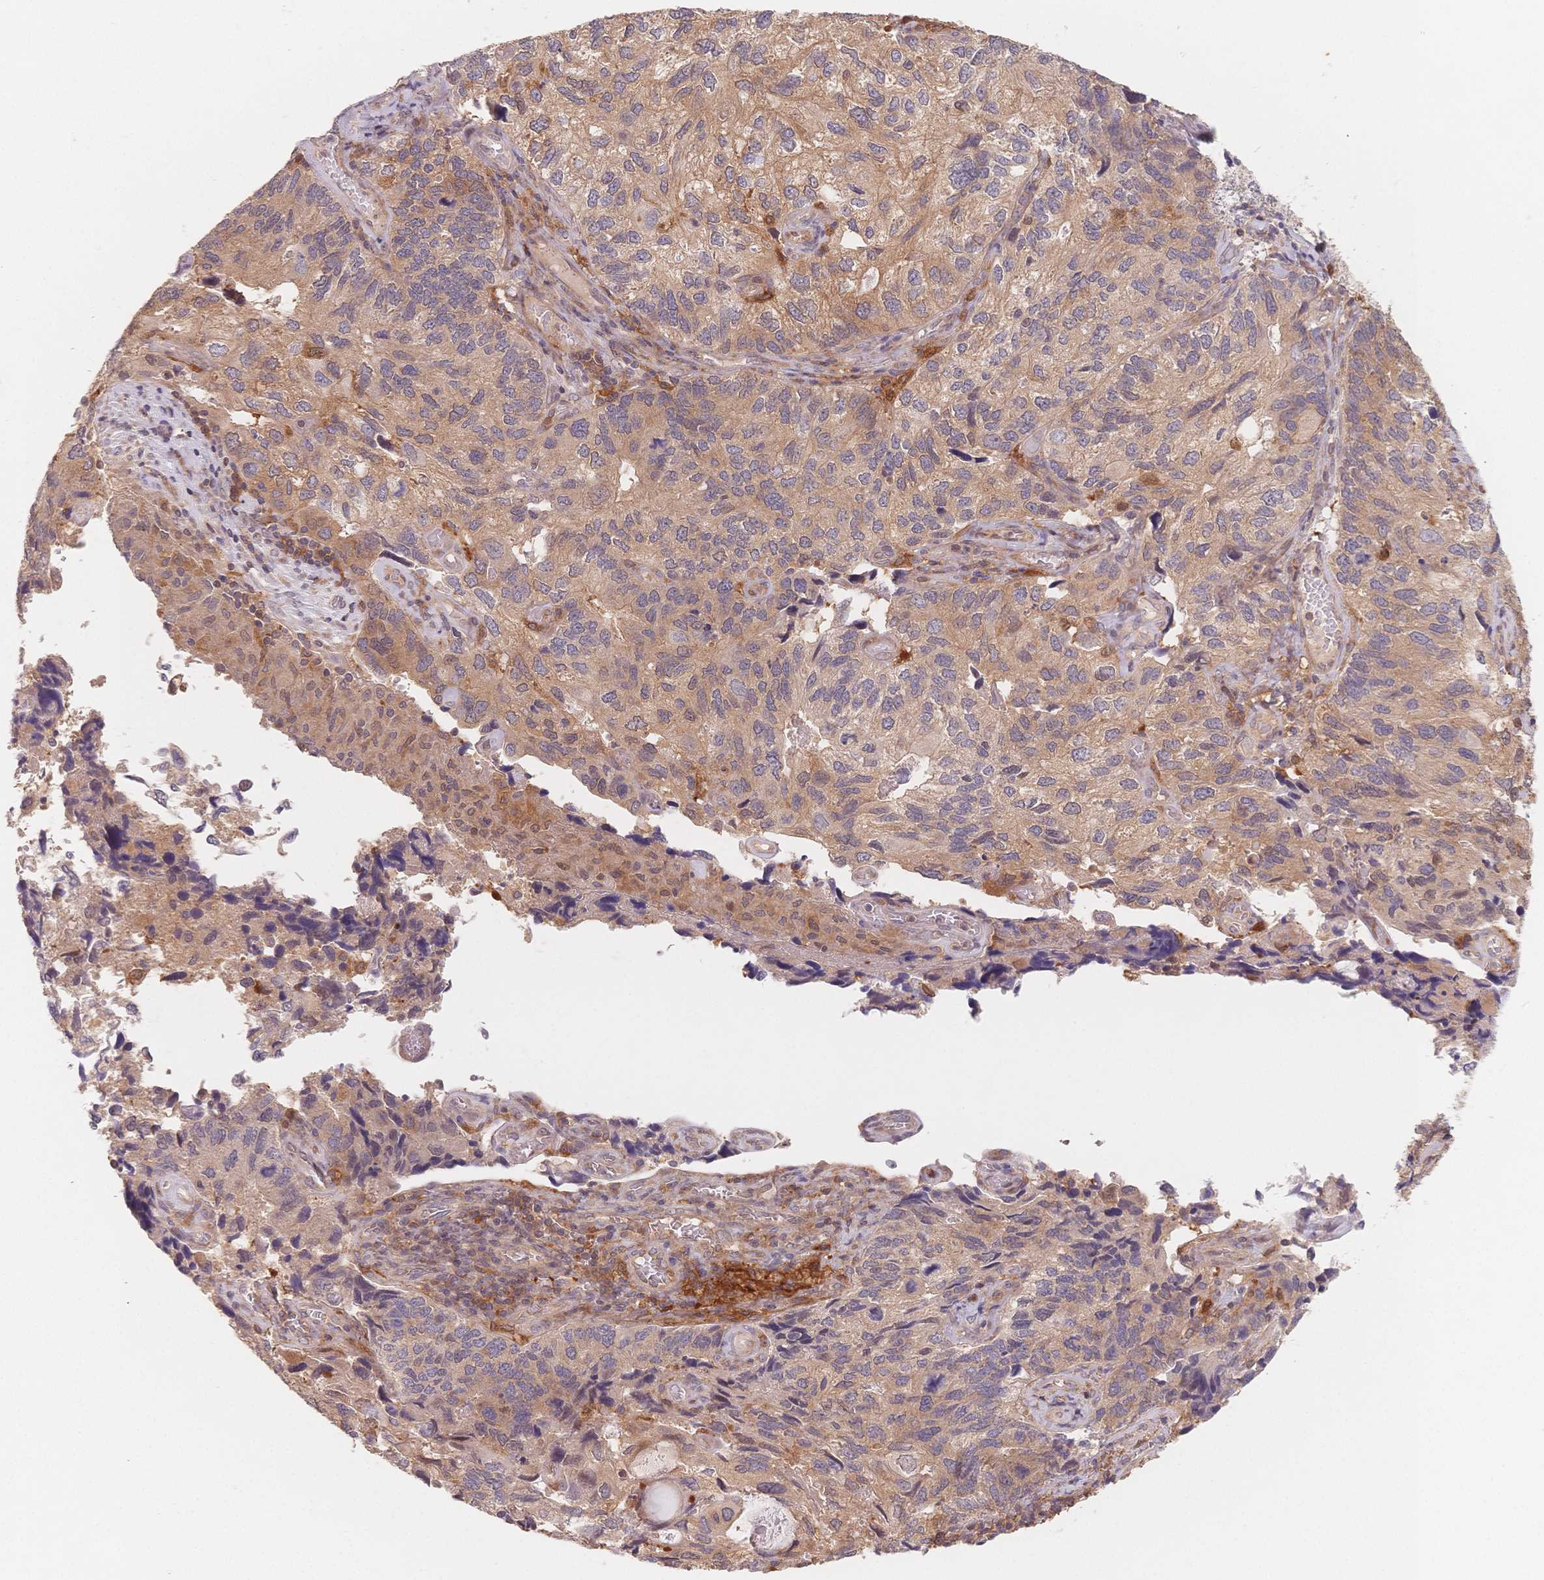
{"staining": {"intensity": "weak", "quantity": "25%-75%", "location": "cytoplasmic/membranous"}, "tissue": "endometrial cancer", "cell_type": "Tumor cells", "image_type": "cancer", "snomed": [{"axis": "morphology", "description": "Carcinoma, NOS"}, {"axis": "topography", "description": "Uterus"}], "caption": "DAB immunohistochemical staining of endometrial cancer (carcinoma) reveals weak cytoplasmic/membranous protein expression in about 25%-75% of tumor cells.", "gene": "C12orf75", "patient": {"sex": "female", "age": 76}}